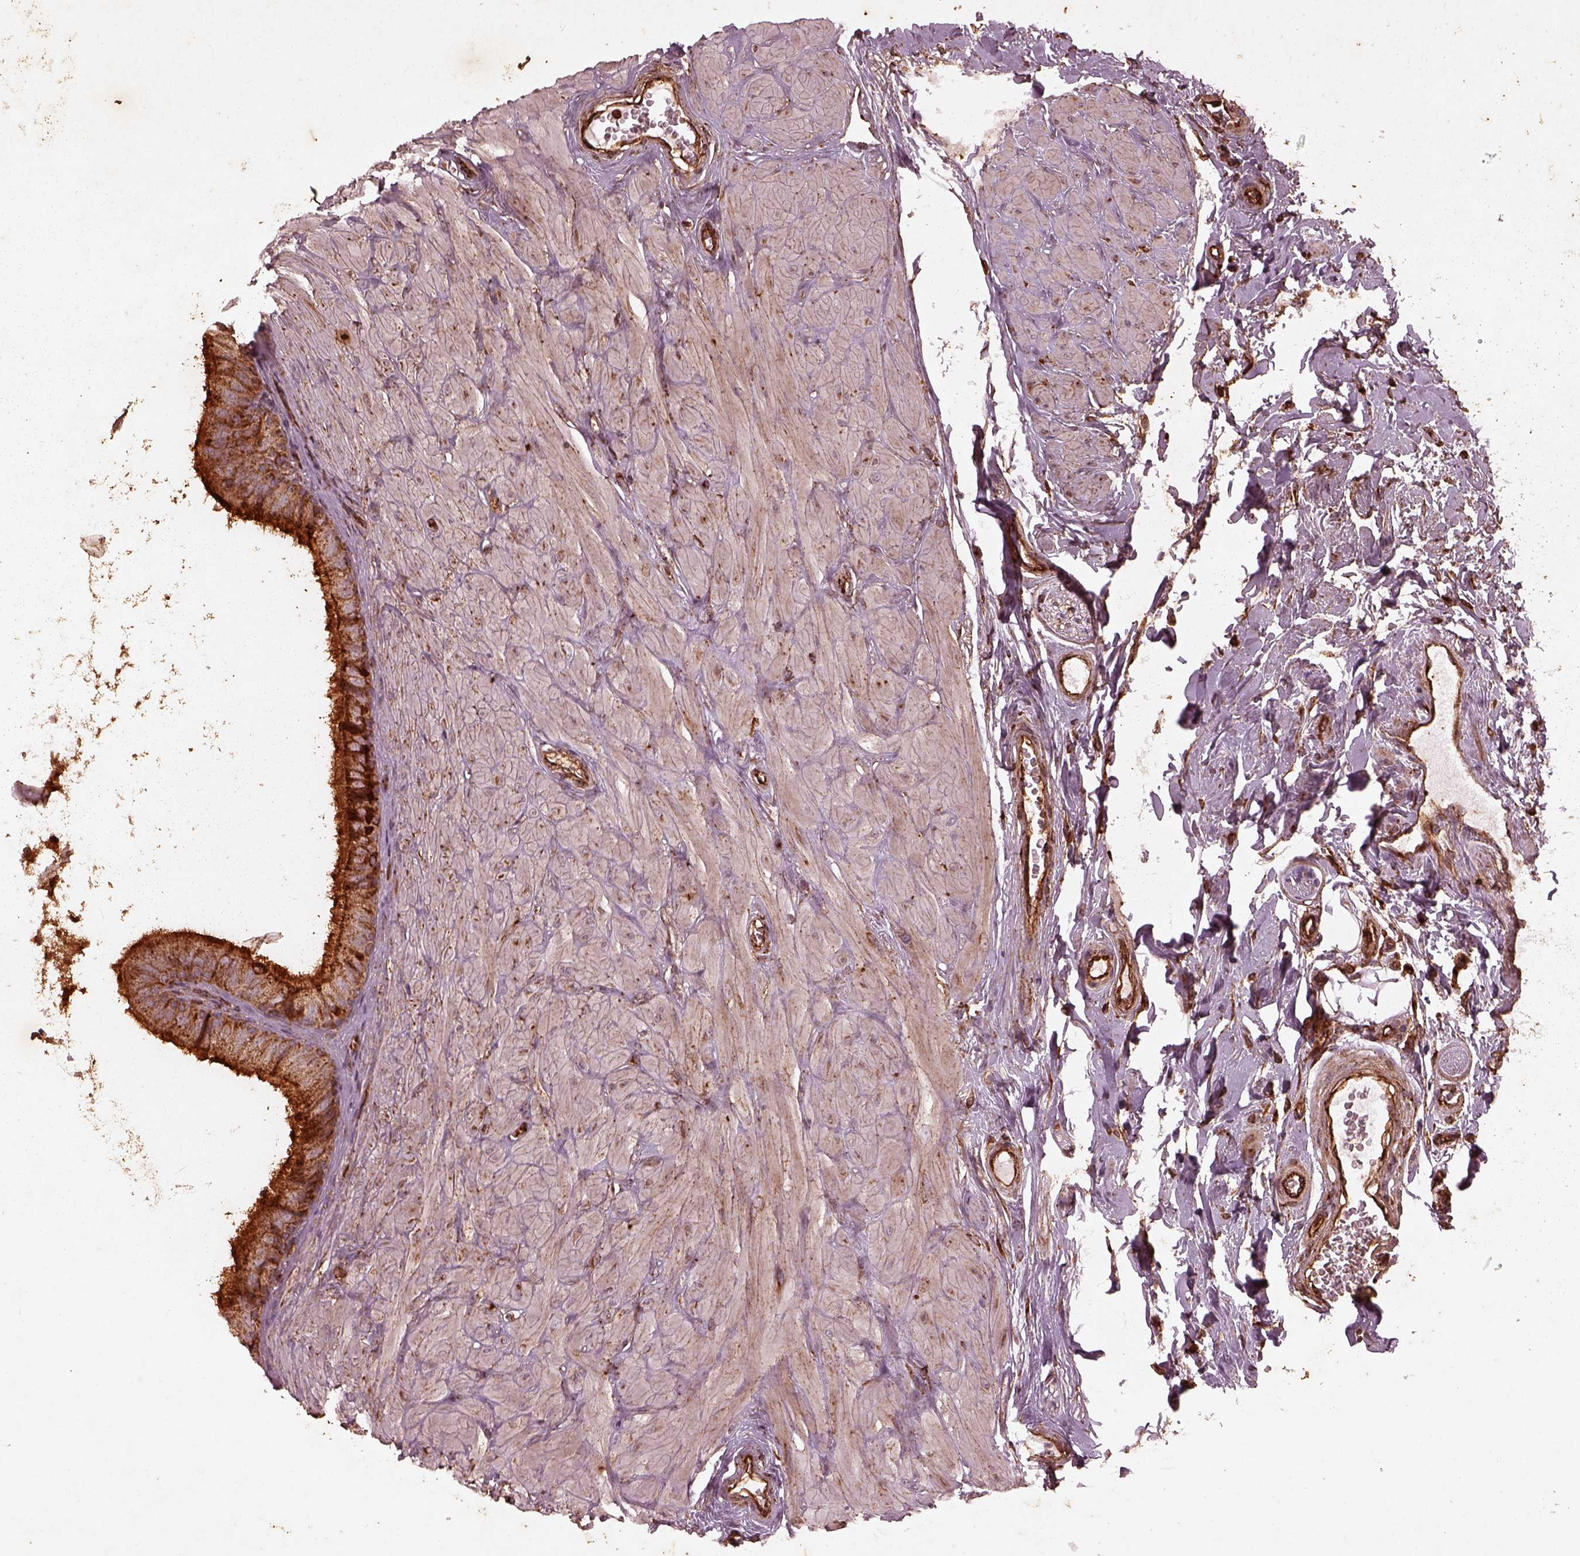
{"staining": {"intensity": "strong", "quantity": ">75%", "location": "cytoplasmic/membranous"}, "tissue": "epididymis", "cell_type": "Glandular cells", "image_type": "normal", "snomed": [{"axis": "morphology", "description": "Normal tissue, NOS"}, {"axis": "topography", "description": "Epididymis"}], "caption": "This image exhibits immunohistochemistry (IHC) staining of unremarkable human epididymis, with high strong cytoplasmic/membranous staining in approximately >75% of glandular cells.", "gene": "ENSG00000285130", "patient": {"sex": "male", "age": 37}}